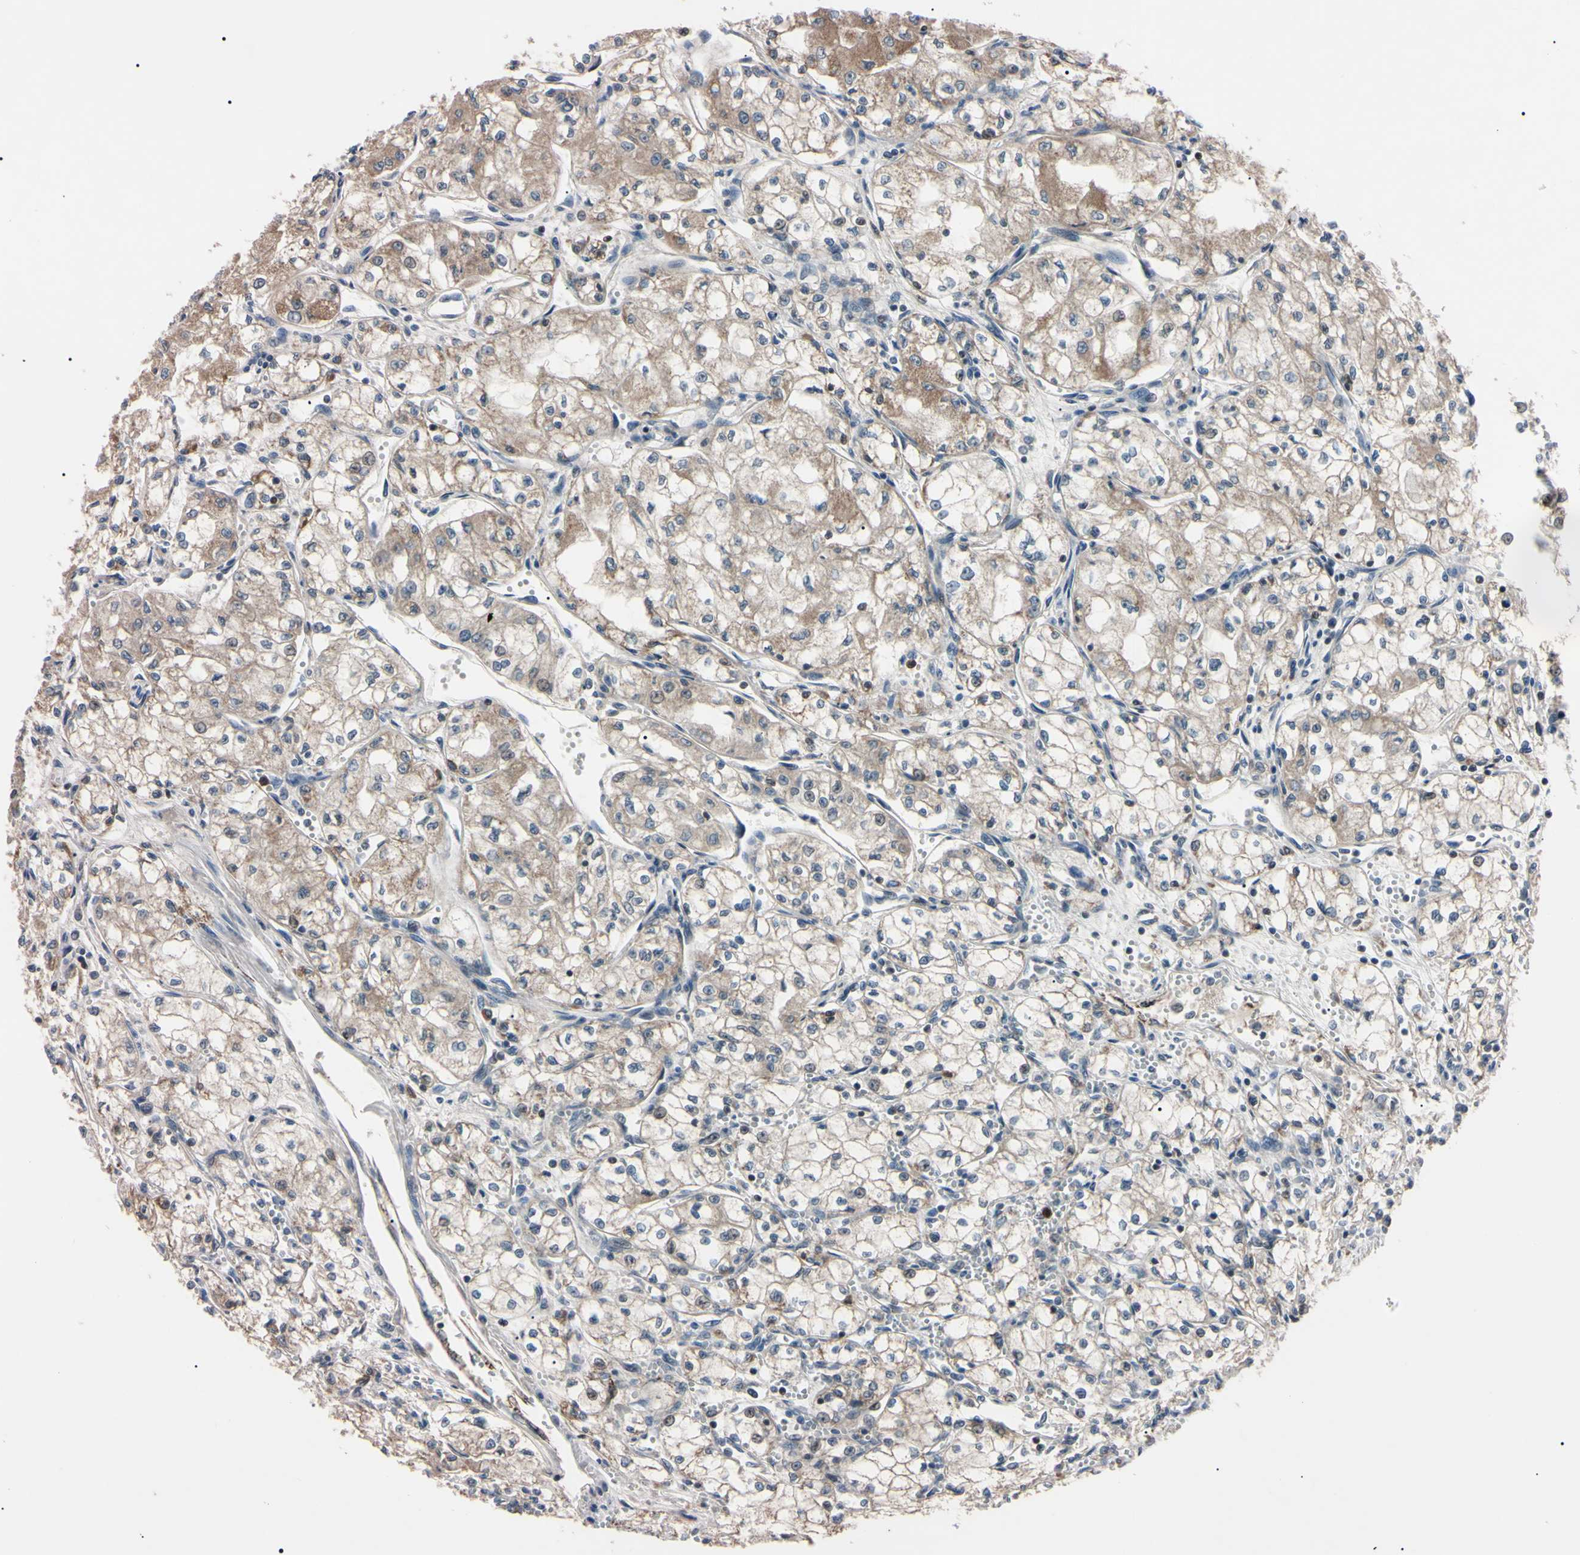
{"staining": {"intensity": "moderate", "quantity": ">75%", "location": "cytoplasmic/membranous"}, "tissue": "renal cancer", "cell_type": "Tumor cells", "image_type": "cancer", "snomed": [{"axis": "morphology", "description": "Normal tissue, NOS"}, {"axis": "morphology", "description": "Adenocarcinoma, NOS"}, {"axis": "topography", "description": "Kidney"}], "caption": "An image of human renal adenocarcinoma stained for a protein displays moderate cytoplasmic/membranous brown staining in tumor cells. Using DAB (brown) and hematoxylin (blue) stains, captured at high magnification using brightfield microscopy.", "gene": "TRAF5", "patient": {"sex": "male", "age": 59}}